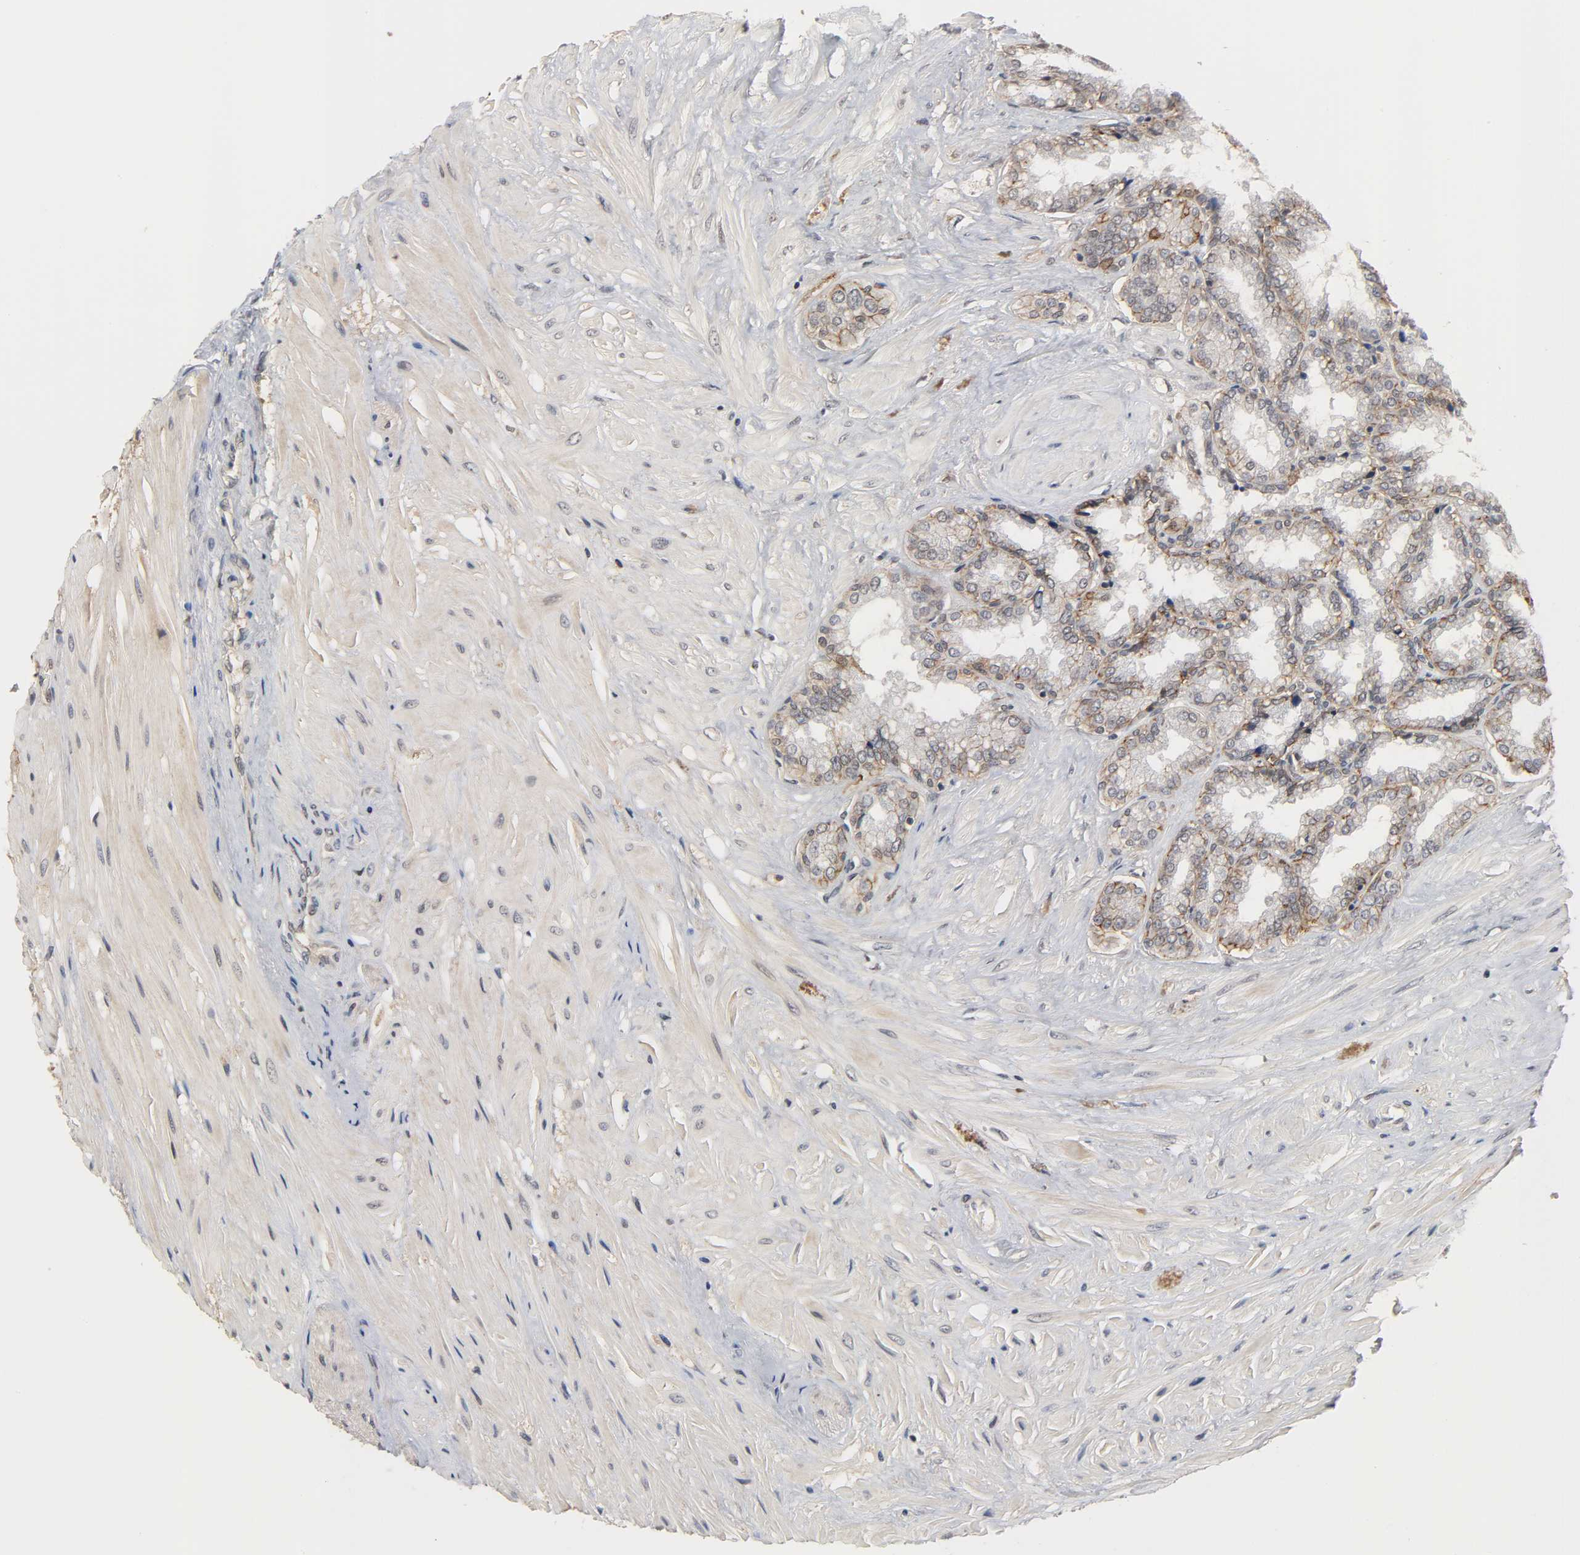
{"staining": {"intensity": "moderate", "quantity": ">75%", "location": "cytoplasmic/membranous"}, "tissue": "seminal vesicle", "cell_type": "Glandular cells", "image_type": "normal", "snomed": [{"axis": "morphology", "description": "Normal tissue, NOS"}, {"axis": "topography", "description": "Seminal veicle"}], "caption": "Protein expression analysis of benign seminal vesicle shows moderate cytoplasmic/membranous positivity in about >75% of glandular cells.", "gene": "HTR1E", "patient": {"sex": "male", "age": 46}}